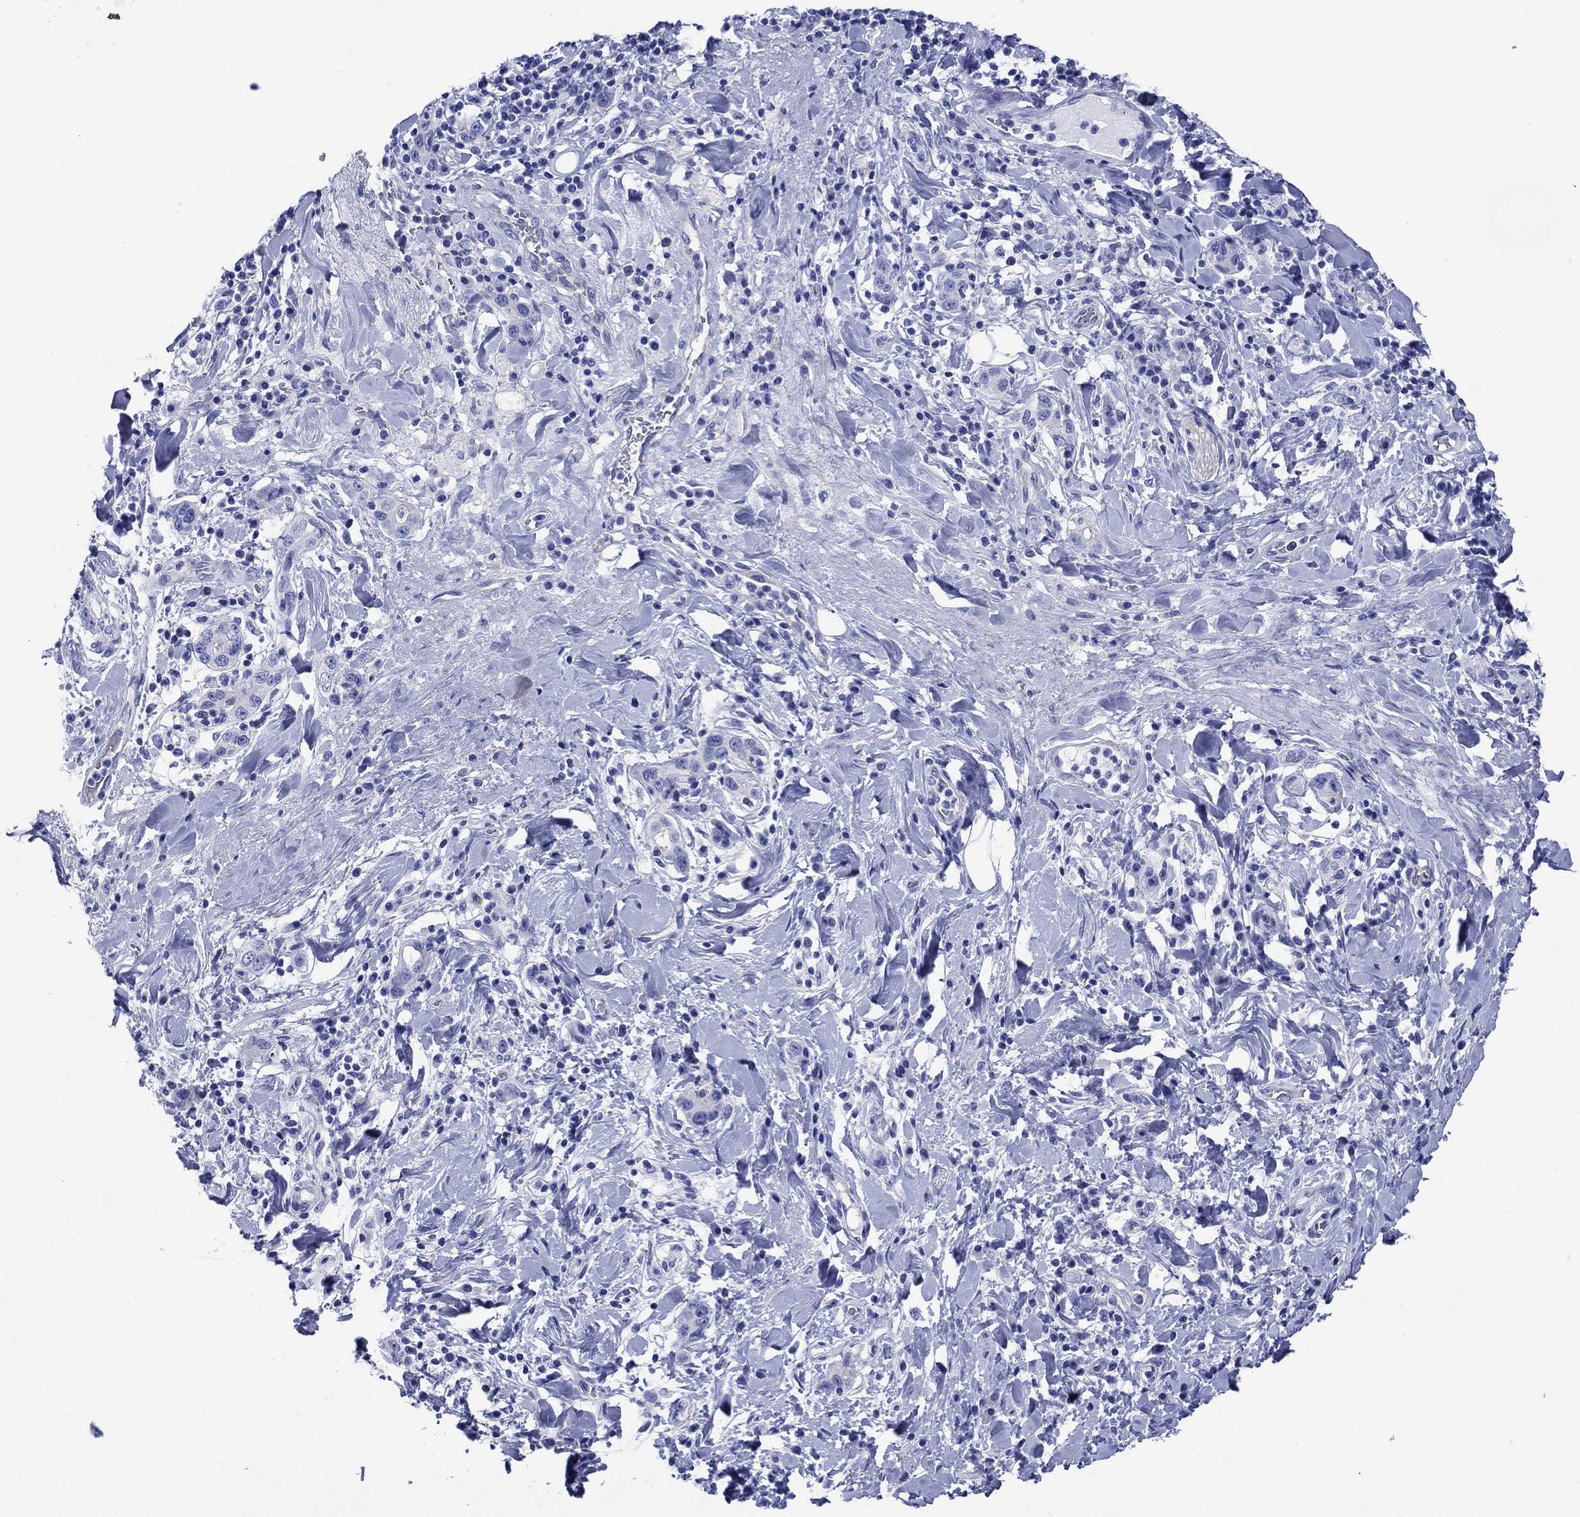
{"staining": {"intensity": "negative", "quantity": "none", "location": "none"}, "tissue": "stomach cancer", "cell_type": "Tumor cells", "image_type": "cancer", "snomed": [{"axis": "morphology", "description": "Adenocarcinoma, NOS"}, {"axis": "topography", "description": "Stomach"}], "caption": "A photomicrograph of human stomach cancer is negative for staining in tumor cells.", "gene": "SLC1A2", "patient": {"sex": "male", "age": 79}}